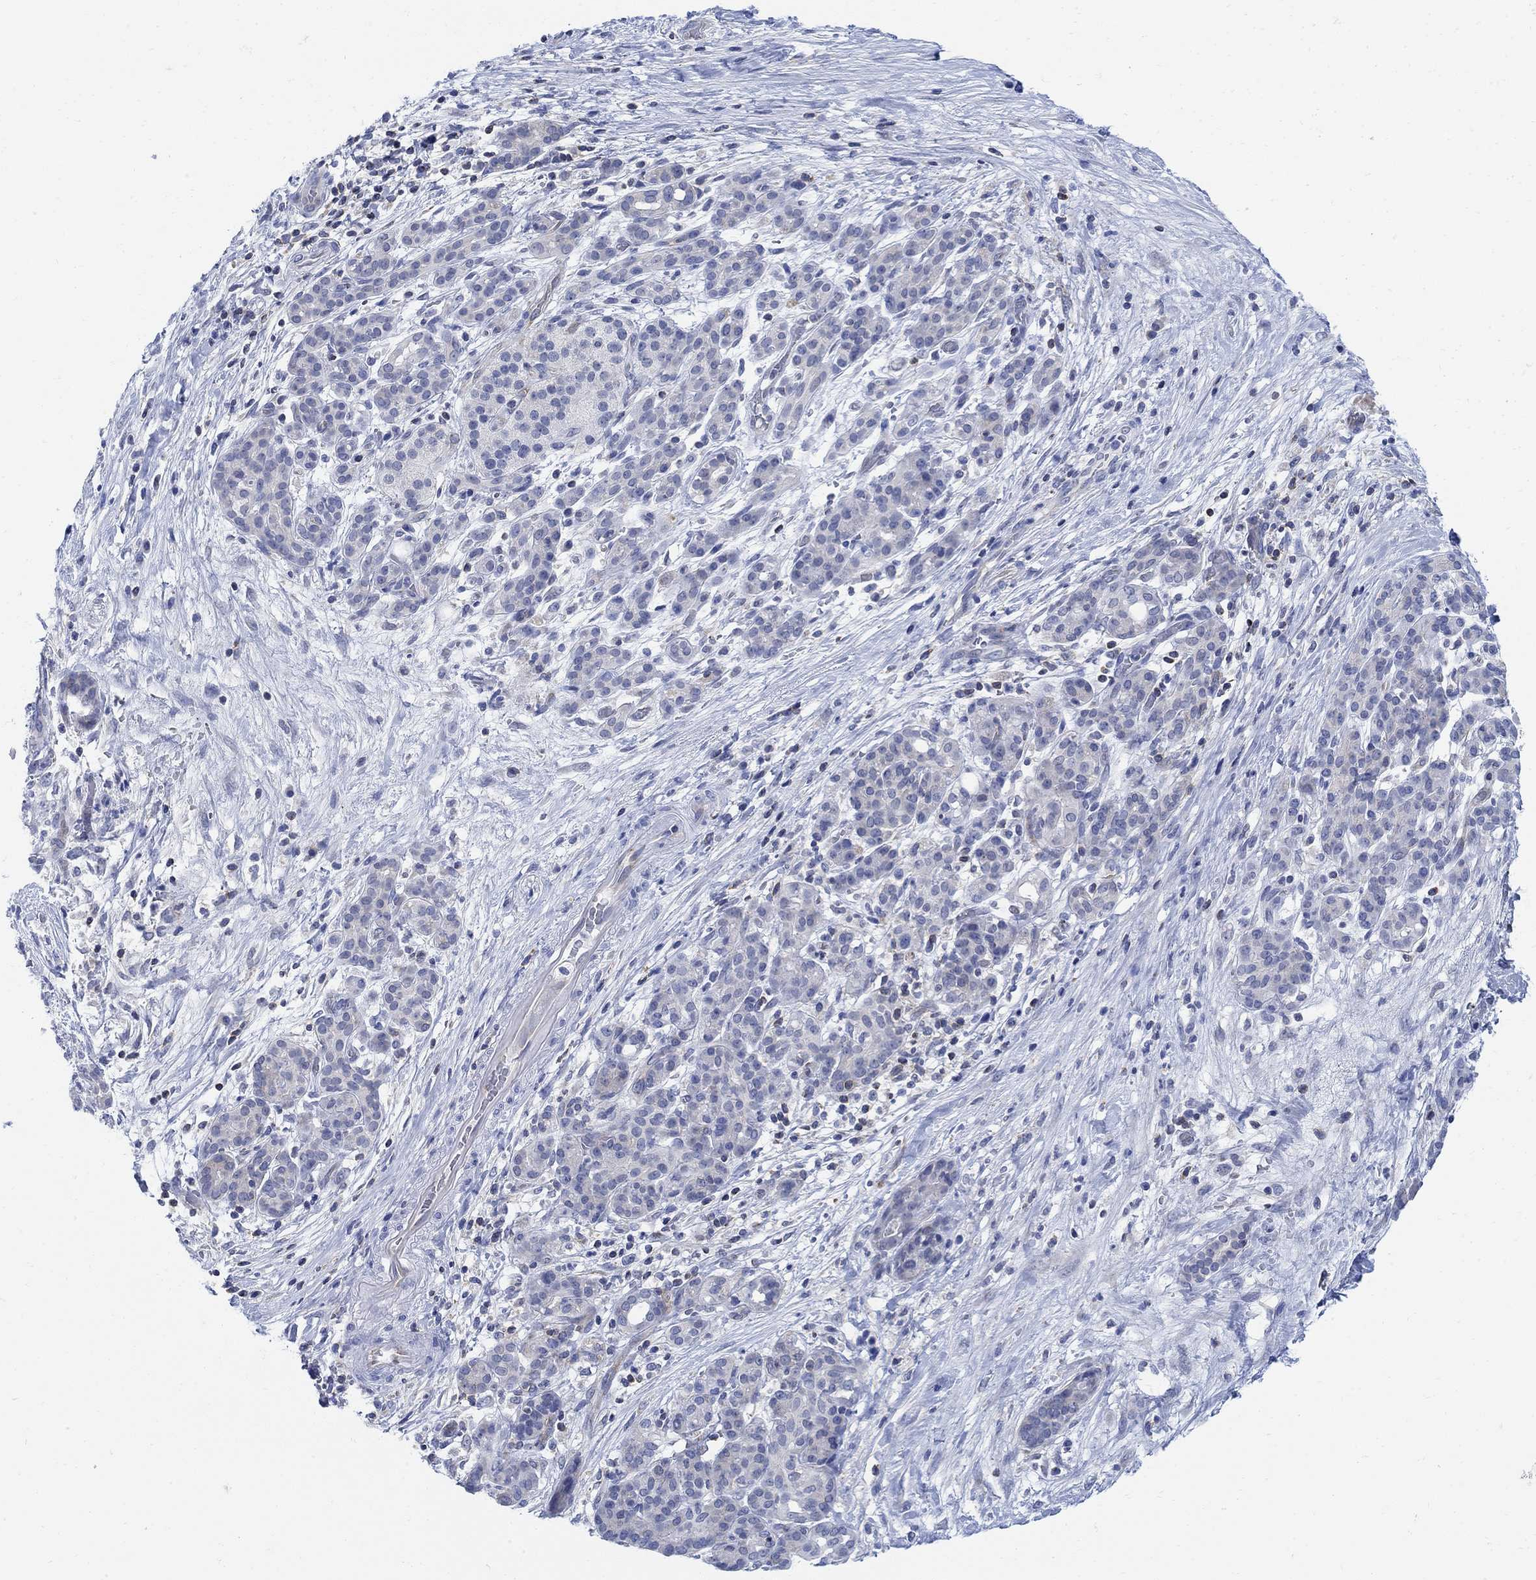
{"staining": {"intensity": "negative", "quantity": "none", "location": "none"}, "tissue": "pancreatic cancer", "cell_type": "Tumor cells", "image_type": "cancer", "snomed": [{"axis": "morphology", "description": "Adenocarcinoma, NOS"}, {"axis": "topography", "description": "Pancreas"}], "caption": "Immunohistochemistry of human adenocarcinoma (pancreatic) displays no expression in tumor cells.", "gene": "PHF21B", "patient": {"sex": "male", "age": 44}}